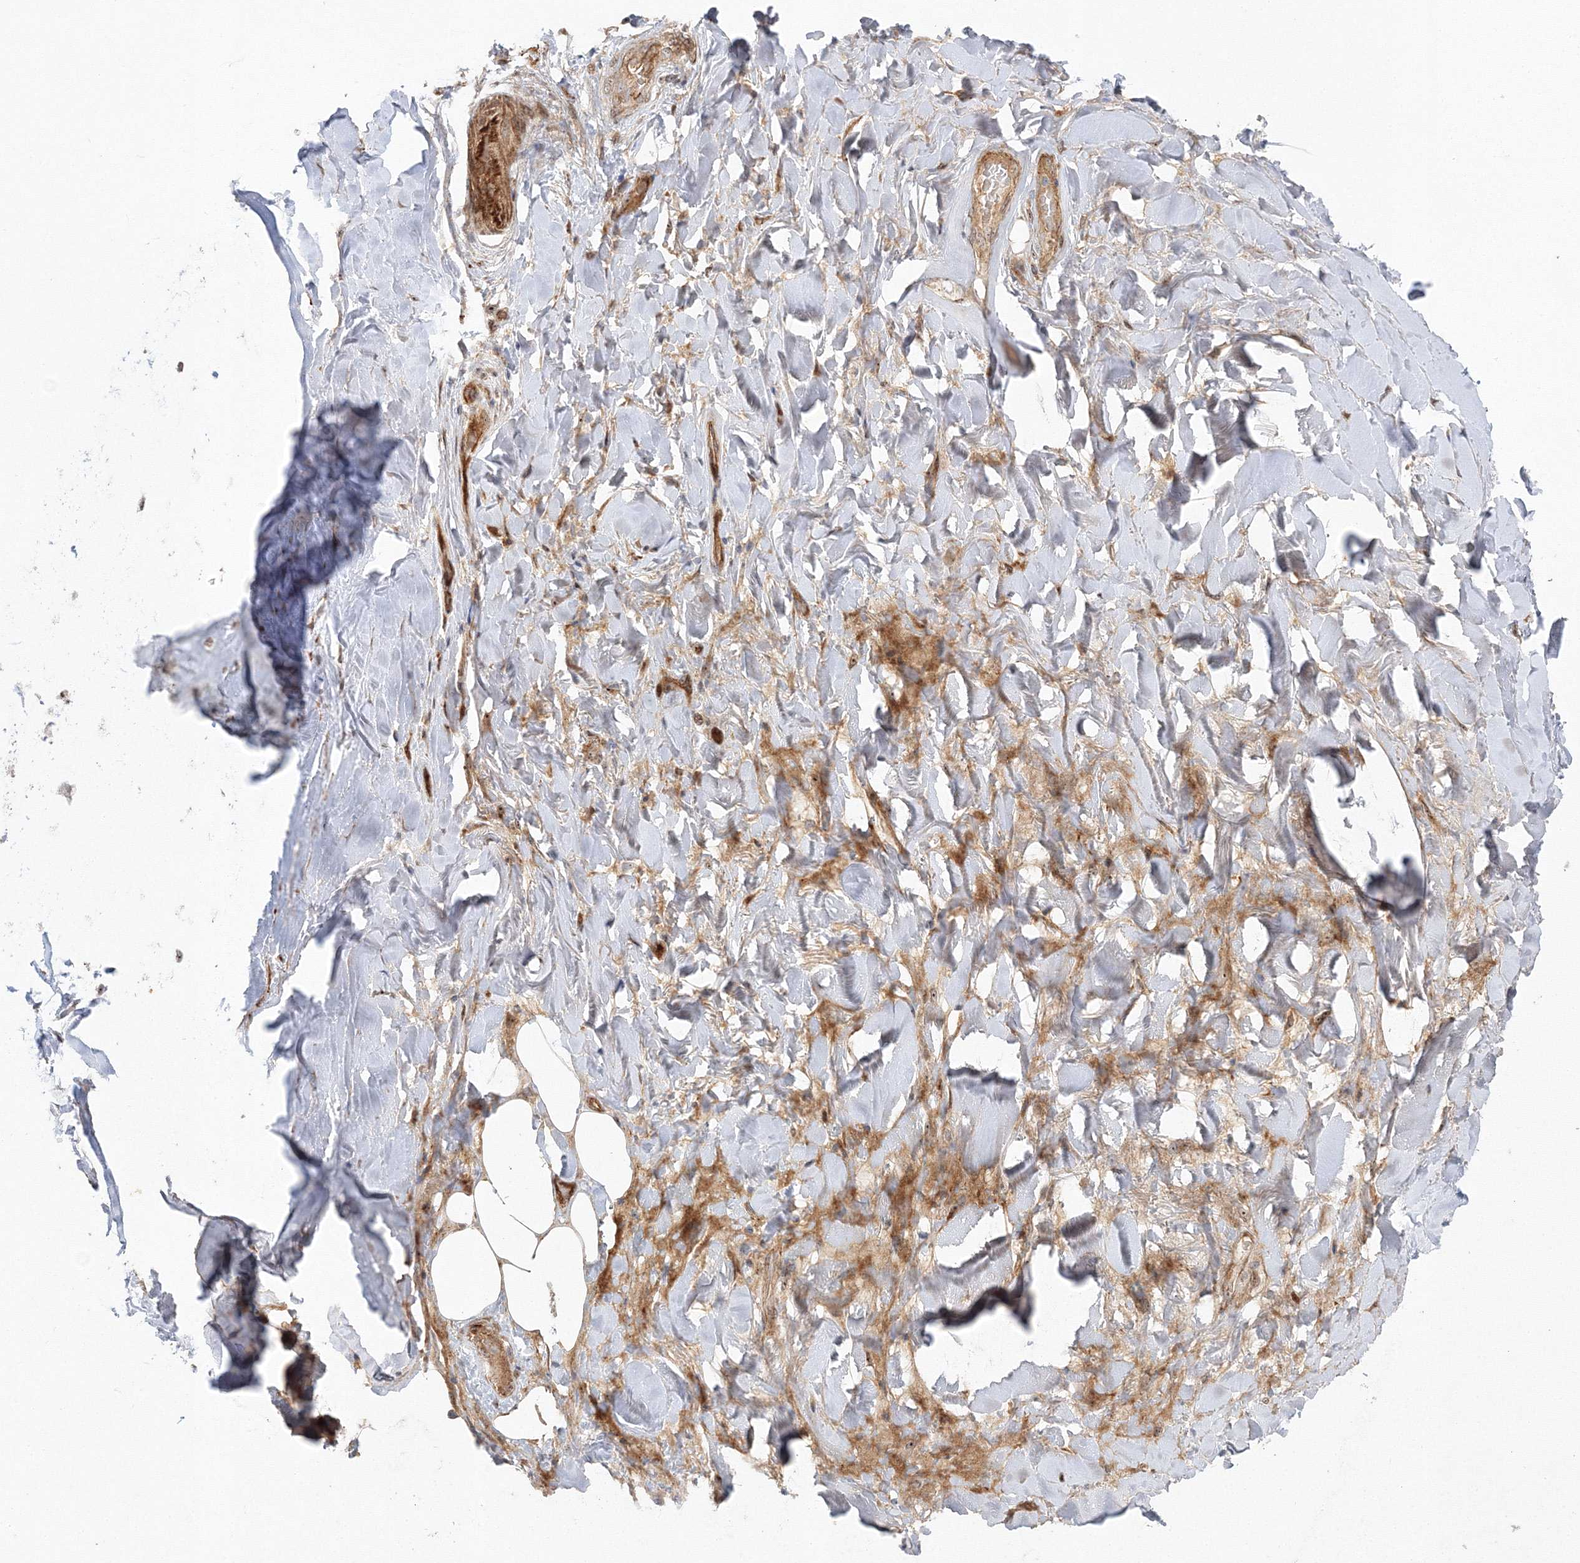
{"staining": {"intensity": "moderate", "quantity": ">75%", "location": "cytoplasmic/membranous"}, "tissue": "adipose tissue", "cell_type": "Adipocytes", "image_type": "normal", "snomed": [{"axis": "morphology", "description": "Normal tissue, NOS"}, {"axis": "morphology", "description": "Squamous cell carcinoma, NOS"}, {"axis": "topography", "description": "Lymph node"}, {"axis": "topography", "description": "Bronchus"}, {"axis": "topography", "description": "Lung"}], "caption": "Human adipose tissue stained with a brown dye shows moderate cytoplasmic/membranous positive positivity in about >75% of adipocytes.", "gene": "NPM3", "patient": {"sex": "male", "age": 66}}